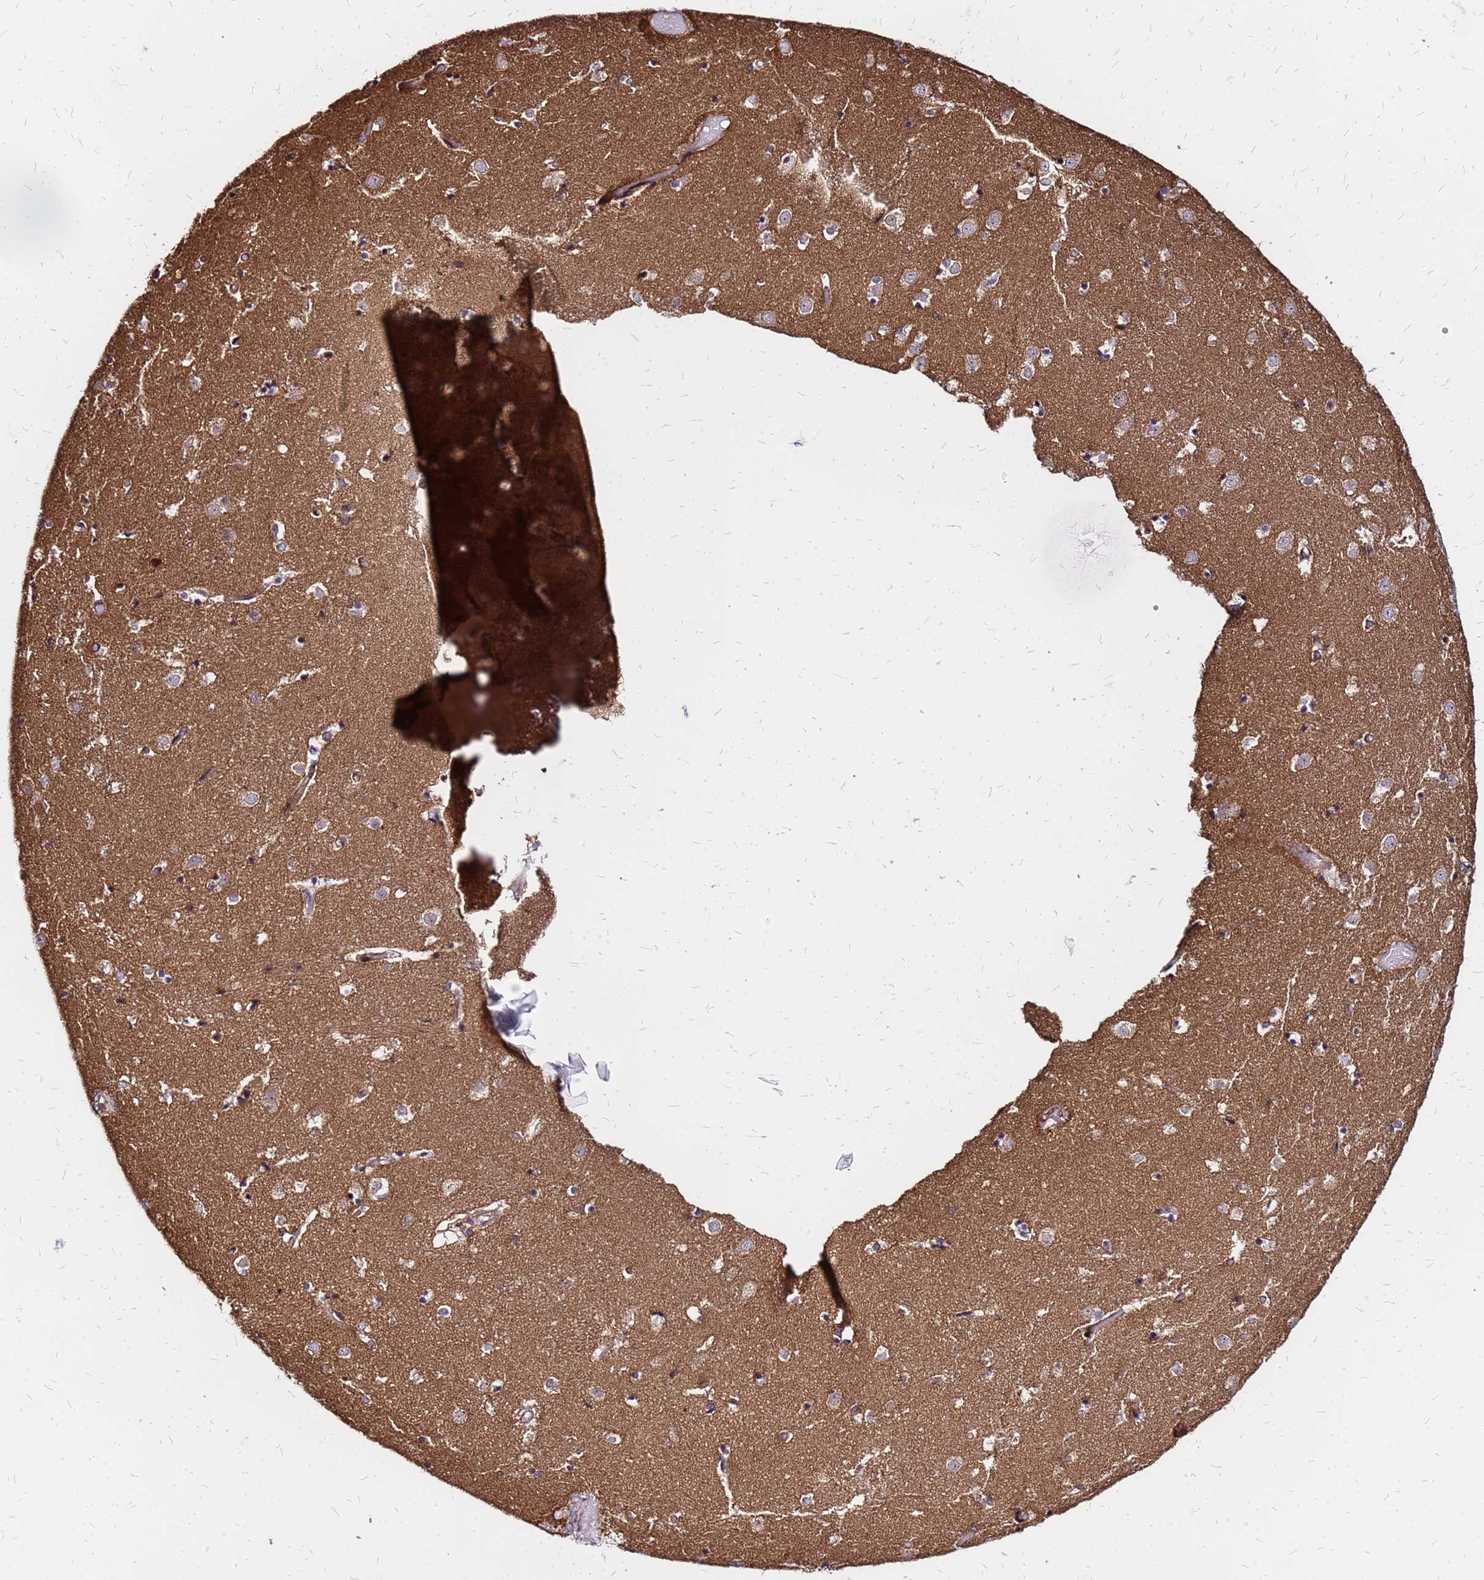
{"staining": {"intensity": "weak", "quantity": "<25%", "location": "cytoplasmic/membranous"}, "tissue": "caudate", "cell_type": "Glial cells", "image_type": "normal", "snomed": [{"axis": "morphology", "description": "Normal tissue, NOS"}, {"axis": "topography", "description": "Lateral ventricle wall"}], "caption": "High magnification brightfield microscopy of unremarkable caudate stained with DAB (brown) and counterstained with hematoxylin (blue): glial cells show no significant expression.", "gene": "CYBC1", "patient": {"sex": "female", "age": 52}}